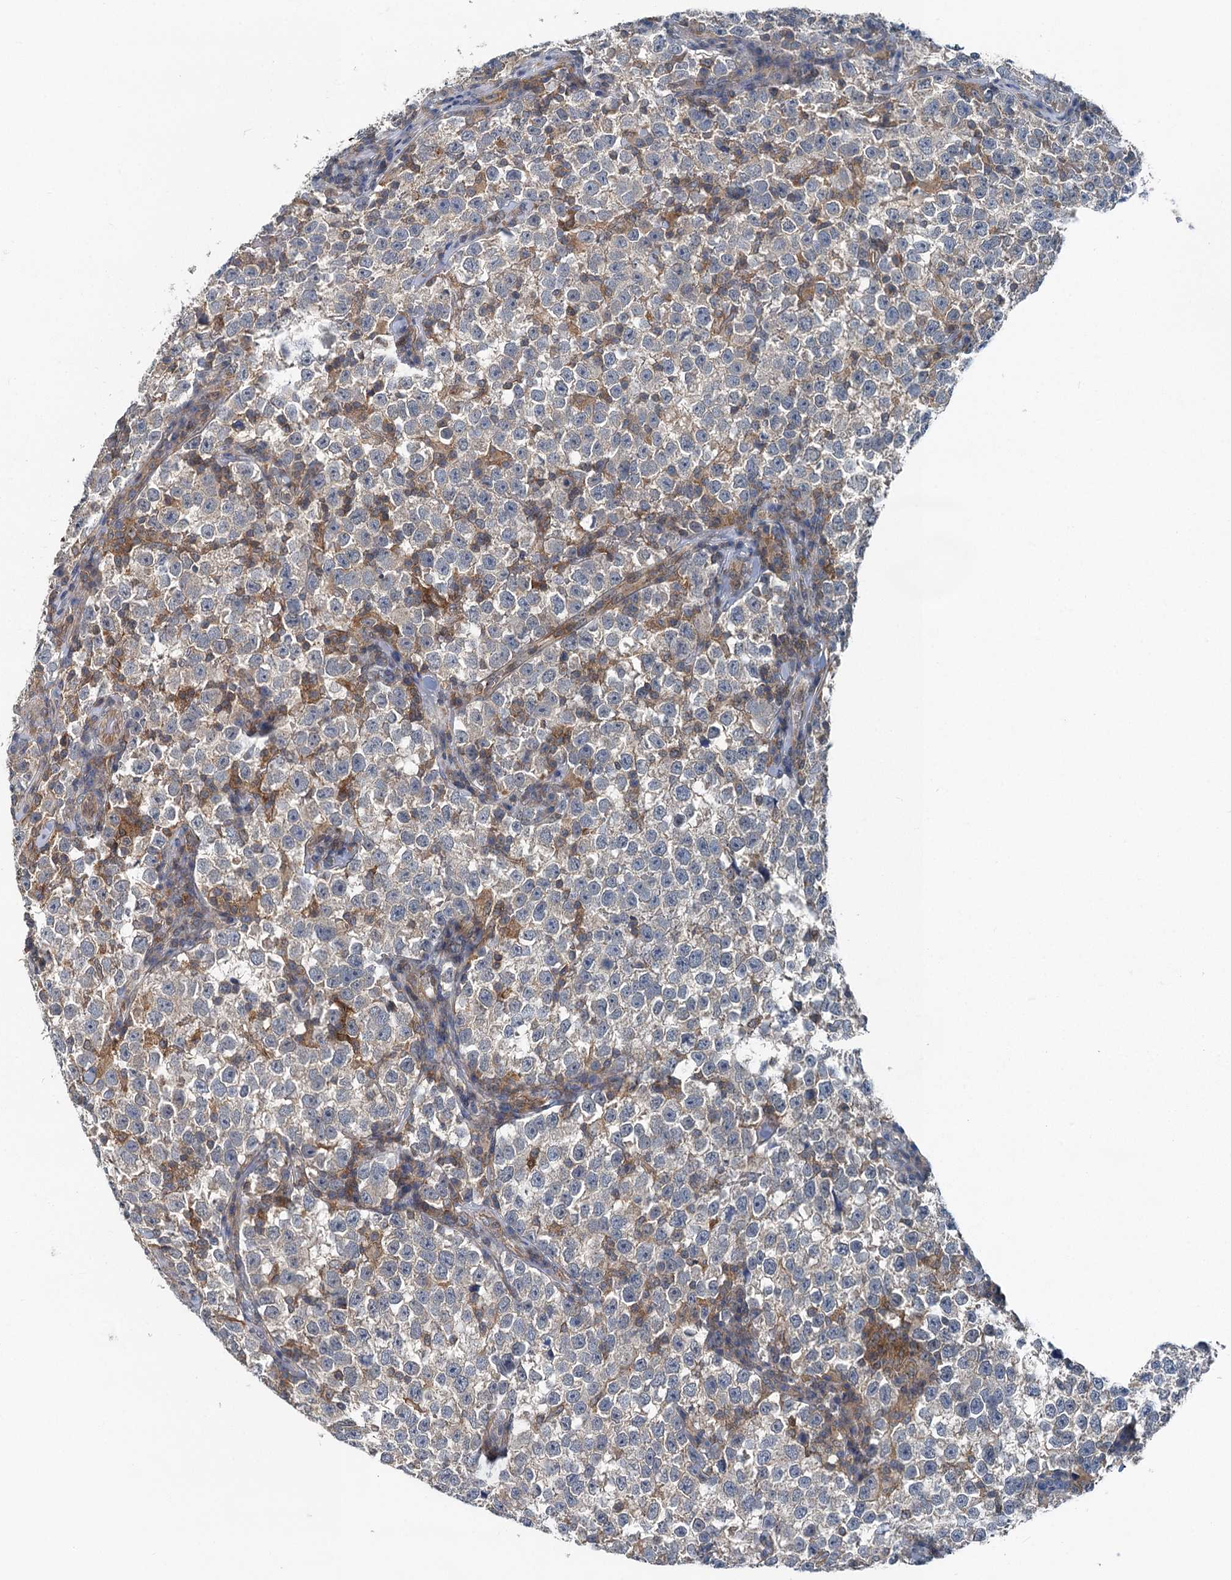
{"staining": {"intensity": "negative", "quantity": "none", "location": "none"}, "tissue": "testis cancer", "cell_type": "Tumor cells", "image_type": "cancer", "snomed": [{"axis": "morphology", "description": "Normal tissue, NOS"}, {"axis": "morphology", "description": "Seminoma, NOS"}, {"axis": "topography", "description": "Testis"}], "caption": "Tumor cells are negative for protein expression in human testis cancer. The staining is performed using DAB brown chromogen with nuclei counter-stained in using hematoxylin.", "gene": "GCLM", "patient": {"sex": "male", "age": 43}}